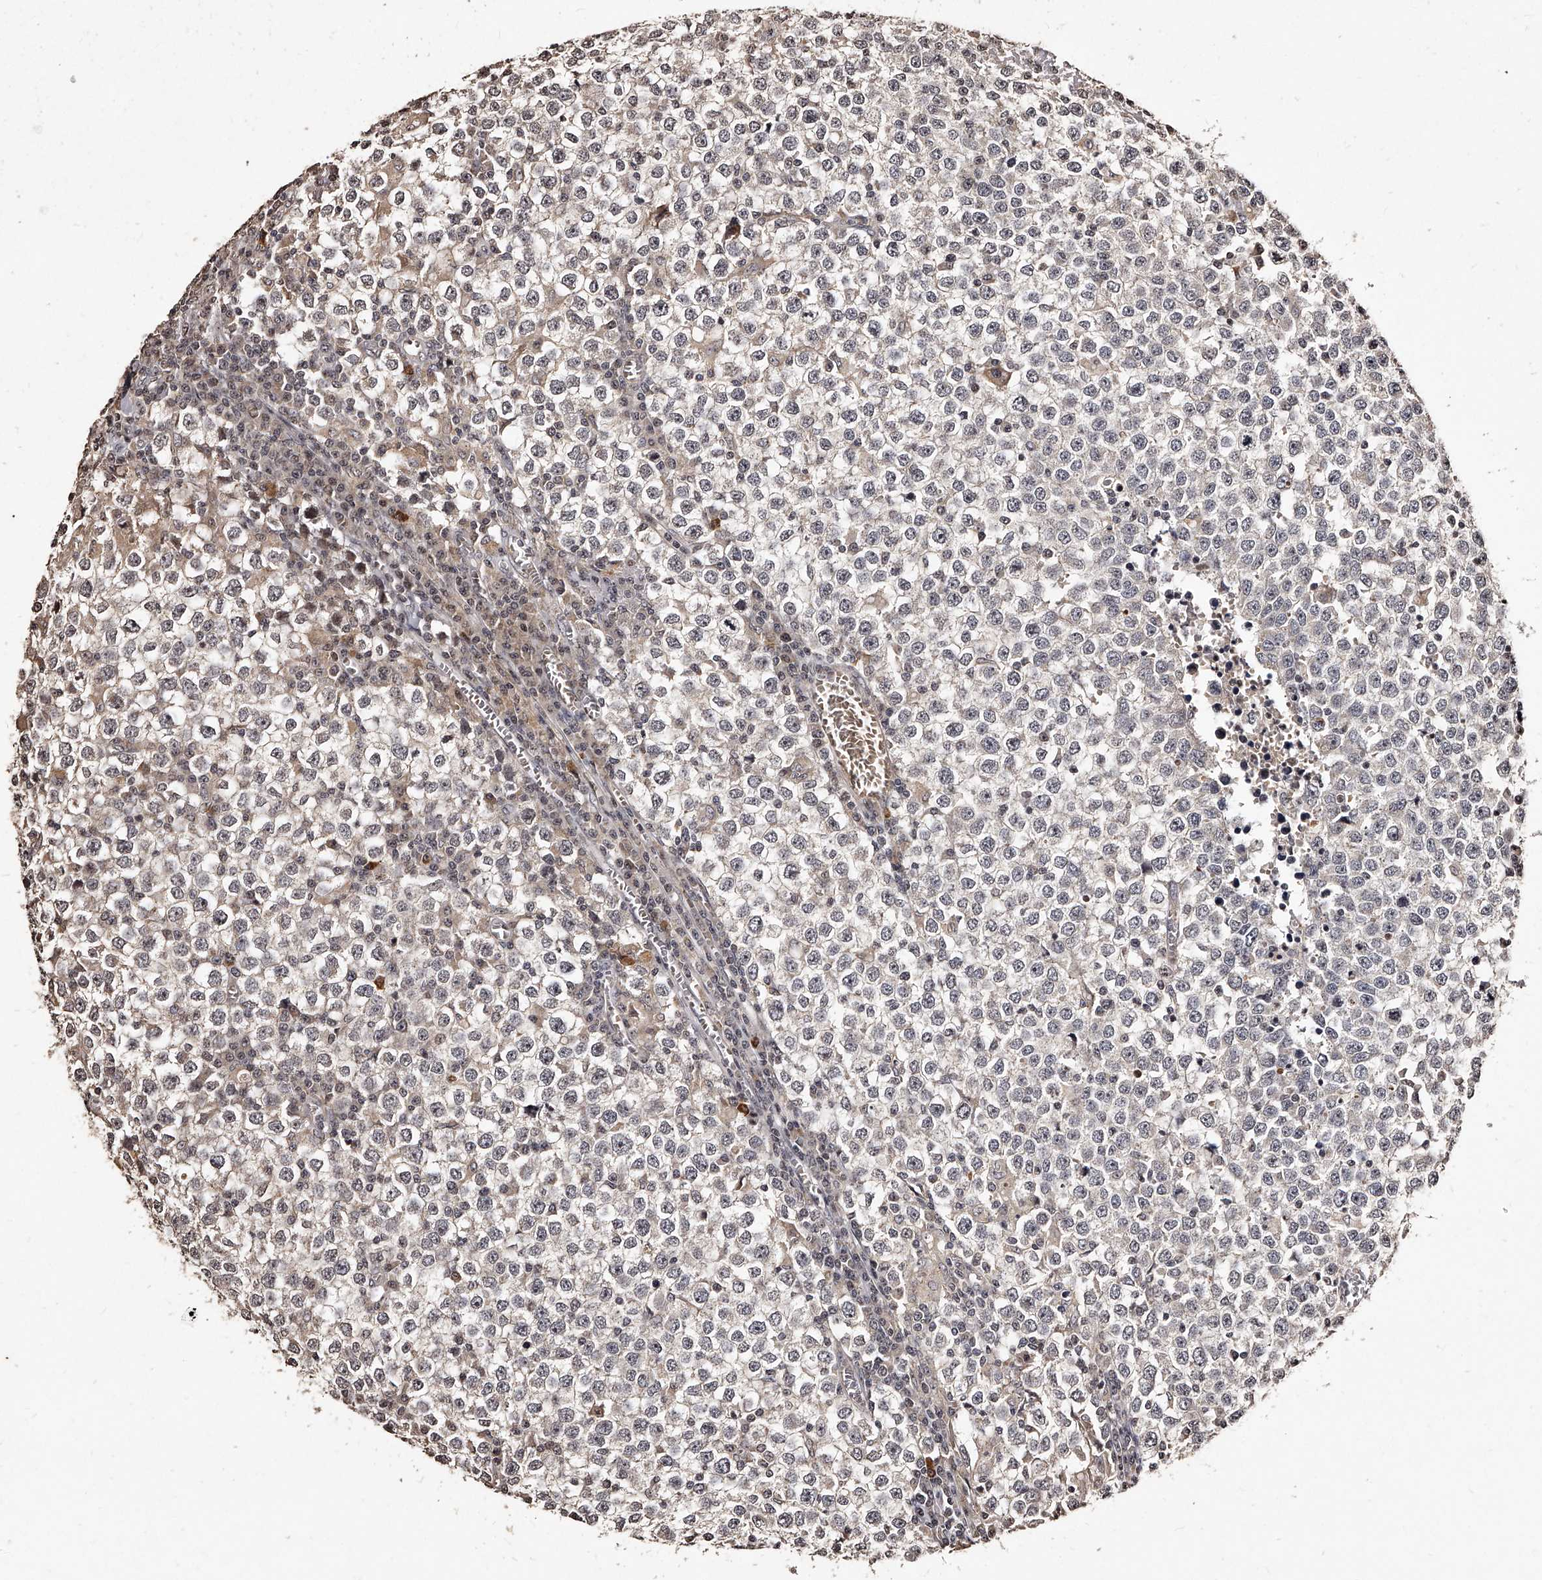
{"staining": {"intensity": "negative", "quantity": "none", "location": "none"}, "tissue": "testis cancer", "cell_type": "Tumor cells", "image_type": "cancer", "snomed": [{"axis": "morphology", "description": "Seminoma, NOS"}, {"axis": "topography", "description": "Testis"}], "caption": "Immunohistochemistry (IHC) of human testis cancer shows no positivity in tumor cells.", "gene": "TSHR", "patient": {"sex": "male", "age": 65}}